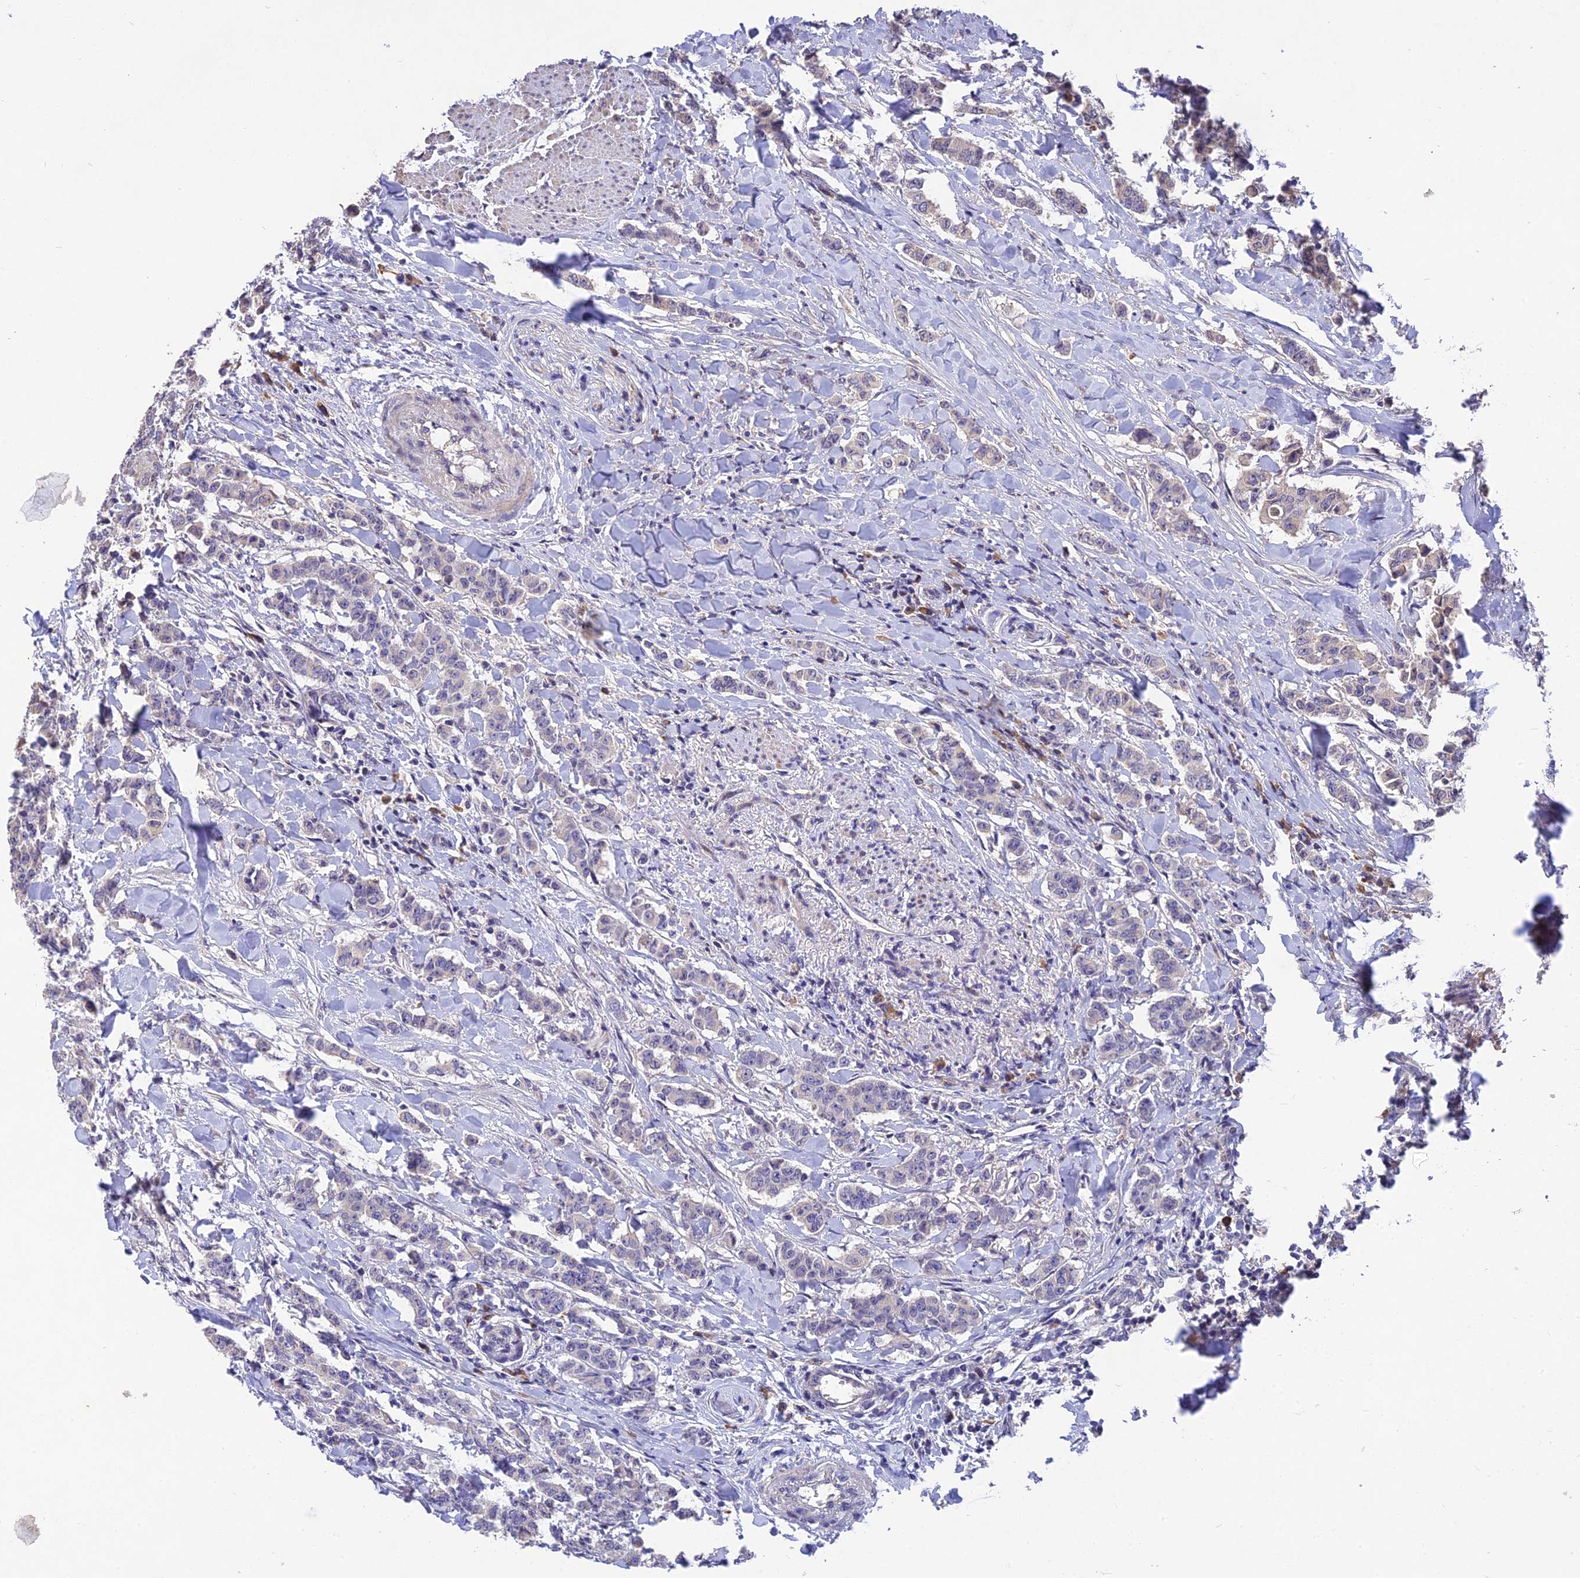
{"staining": {"intensity": "negative", "quantity": "none", "location": "none"}, "tissue": "breast cancer", "cell_type": "Tumor cells", "image_type": "cancer", "snomed": [{"axis": "morphology", "description": "Duct carcinoma"}, {"axis": "topography", "description": "Breast"}], "caption": "The micrograph reveals no significant expression in tumor cells of infiltrating ductal carcinoma (breast).", "gene": "DENND5B", "patient": {"sex": "female", "age": 40}}